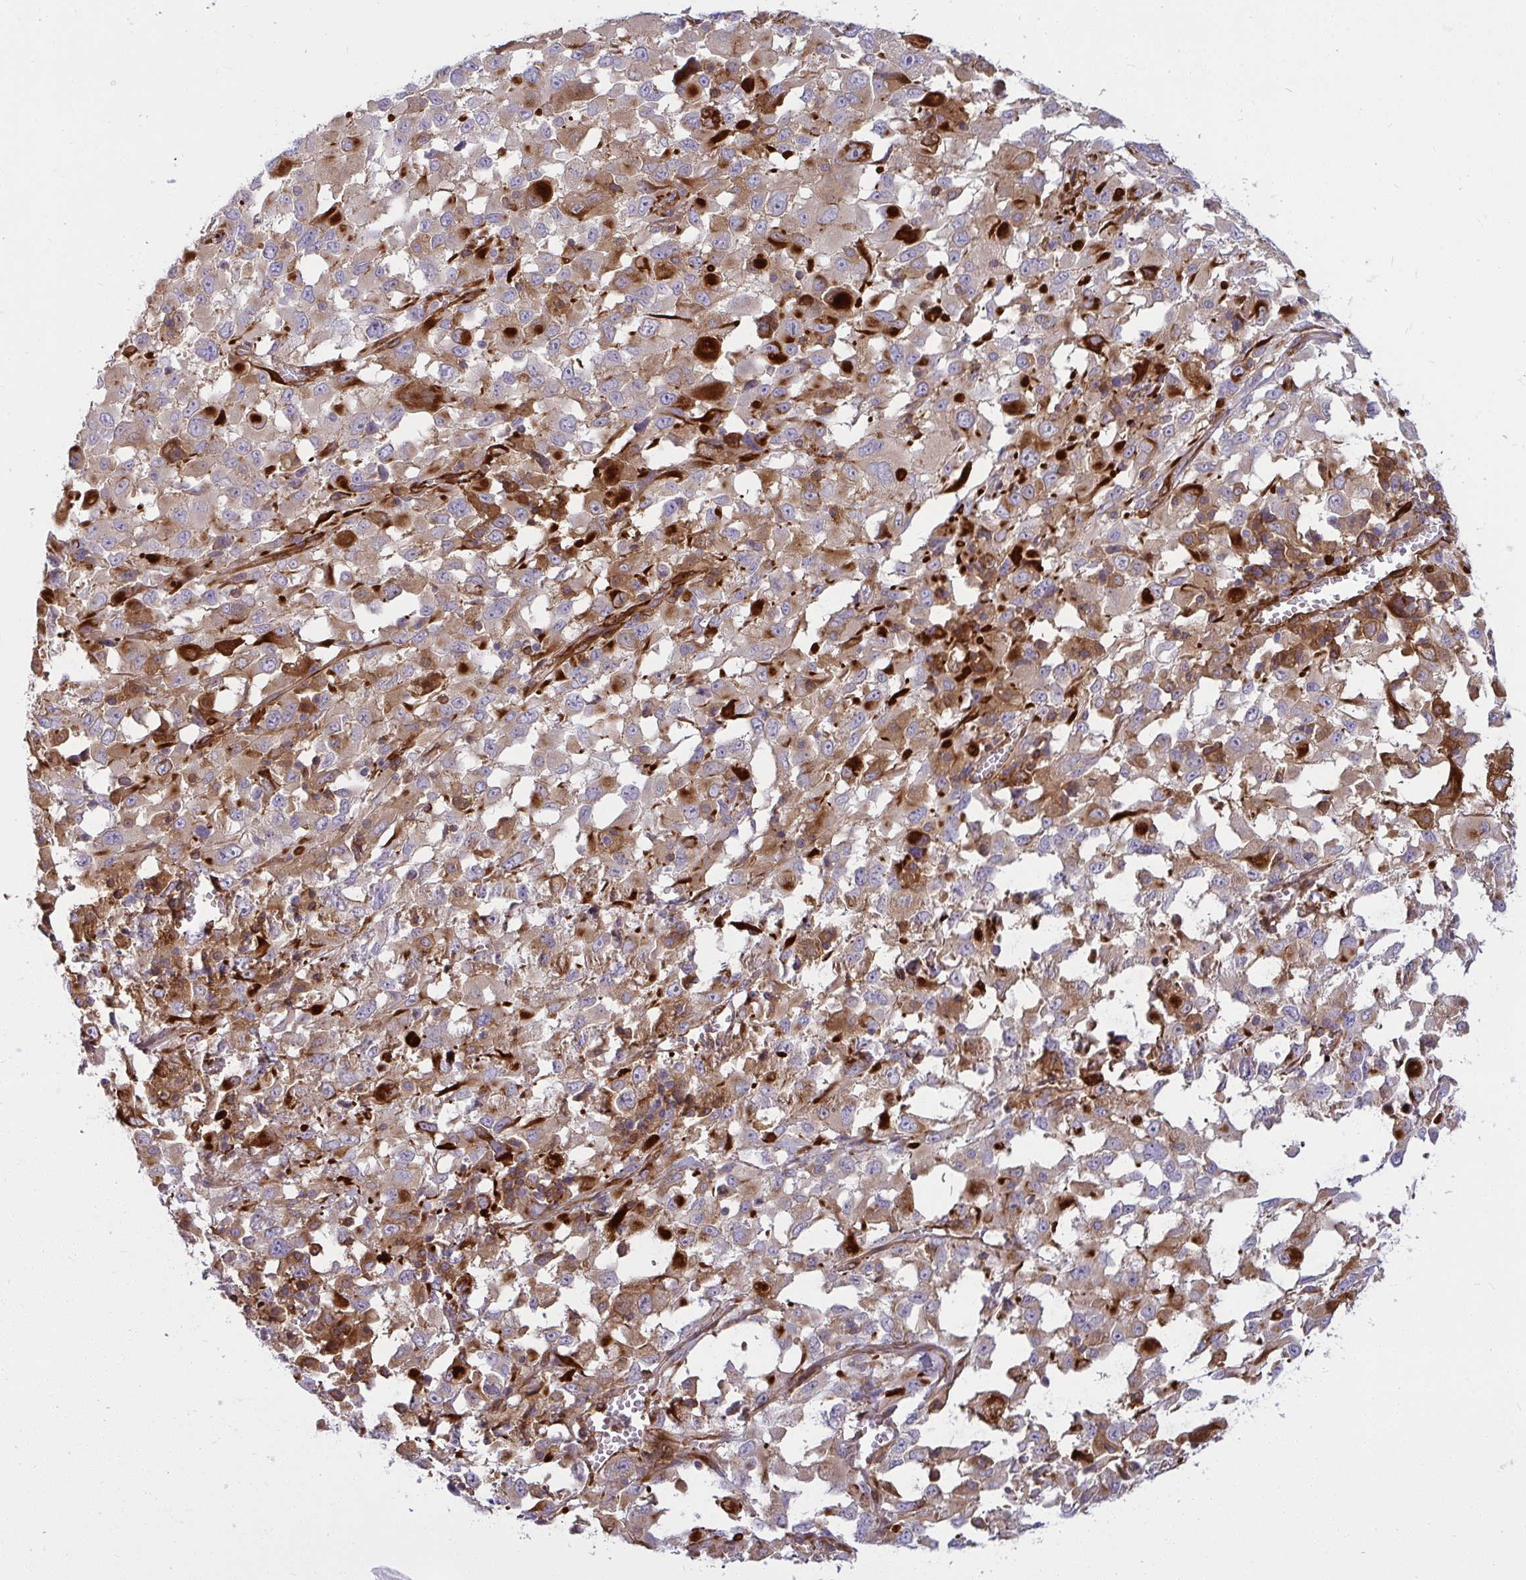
{"staining": {"intensity": "moderate", "quantity": ">75%", "location": "cytoplasmic/membranous"}, "tissue": "melanoma", "cell_type": "Tumor cells", "image_type": "cancer", "snomed": [{"axis": "morphology", "description": "Malignant melanoma, Metastatic site"}, {"axis": "topography", "description": "Soft tissue"}], "caption": "This photomicrograph demonstrates immunohistochemistry (IHC) staining of melanoma, with medium moderate cytoplasmic/membranous positivity in about >75% of tumor cells.", "gene": "IFIT3", "patient": {"sex": "male", "age": 50}}